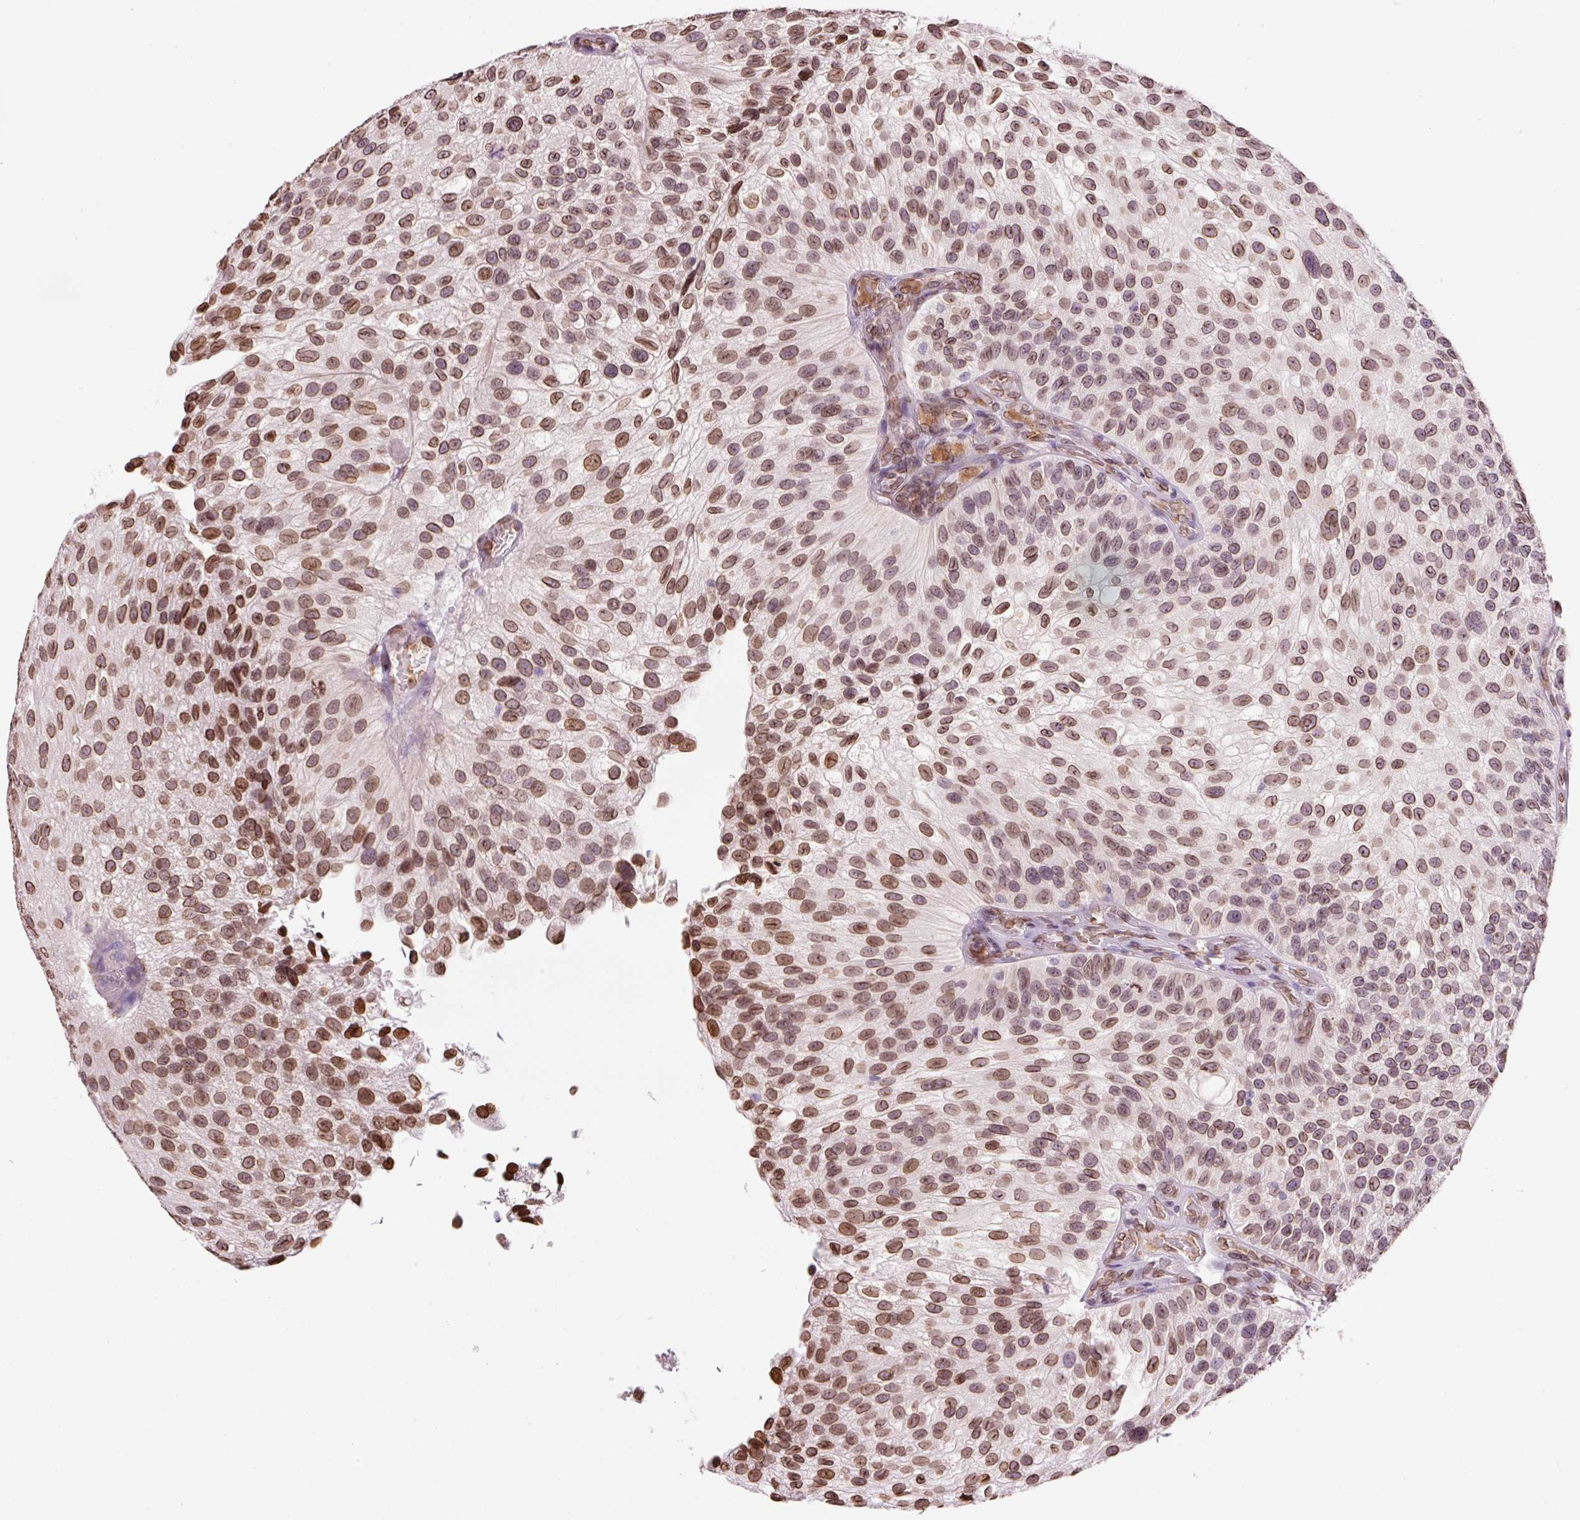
{"staining": {"intensity": "moderate", "quantity": ">75%", "location": "cytoplasmic/membranous,nuclear"}, "tissue": "urothelial cancer", "cell_type": "Tumor cells", "image_type": "cancer", "snomed": [{"axis": "morphology", "description": "Urothelial carcinoma, NOS"}, {"axis": "topography", "description": "Urinary bladder"}], "caption": "Human transitional cell carcinoma stained with a brown dye demonstrates moderate cytoplasmic/membranous and nuclear positive staining in about >75% of tumor cells.", "gene": "ZNF224", "patient": {"sex": "male", "age": 87}}